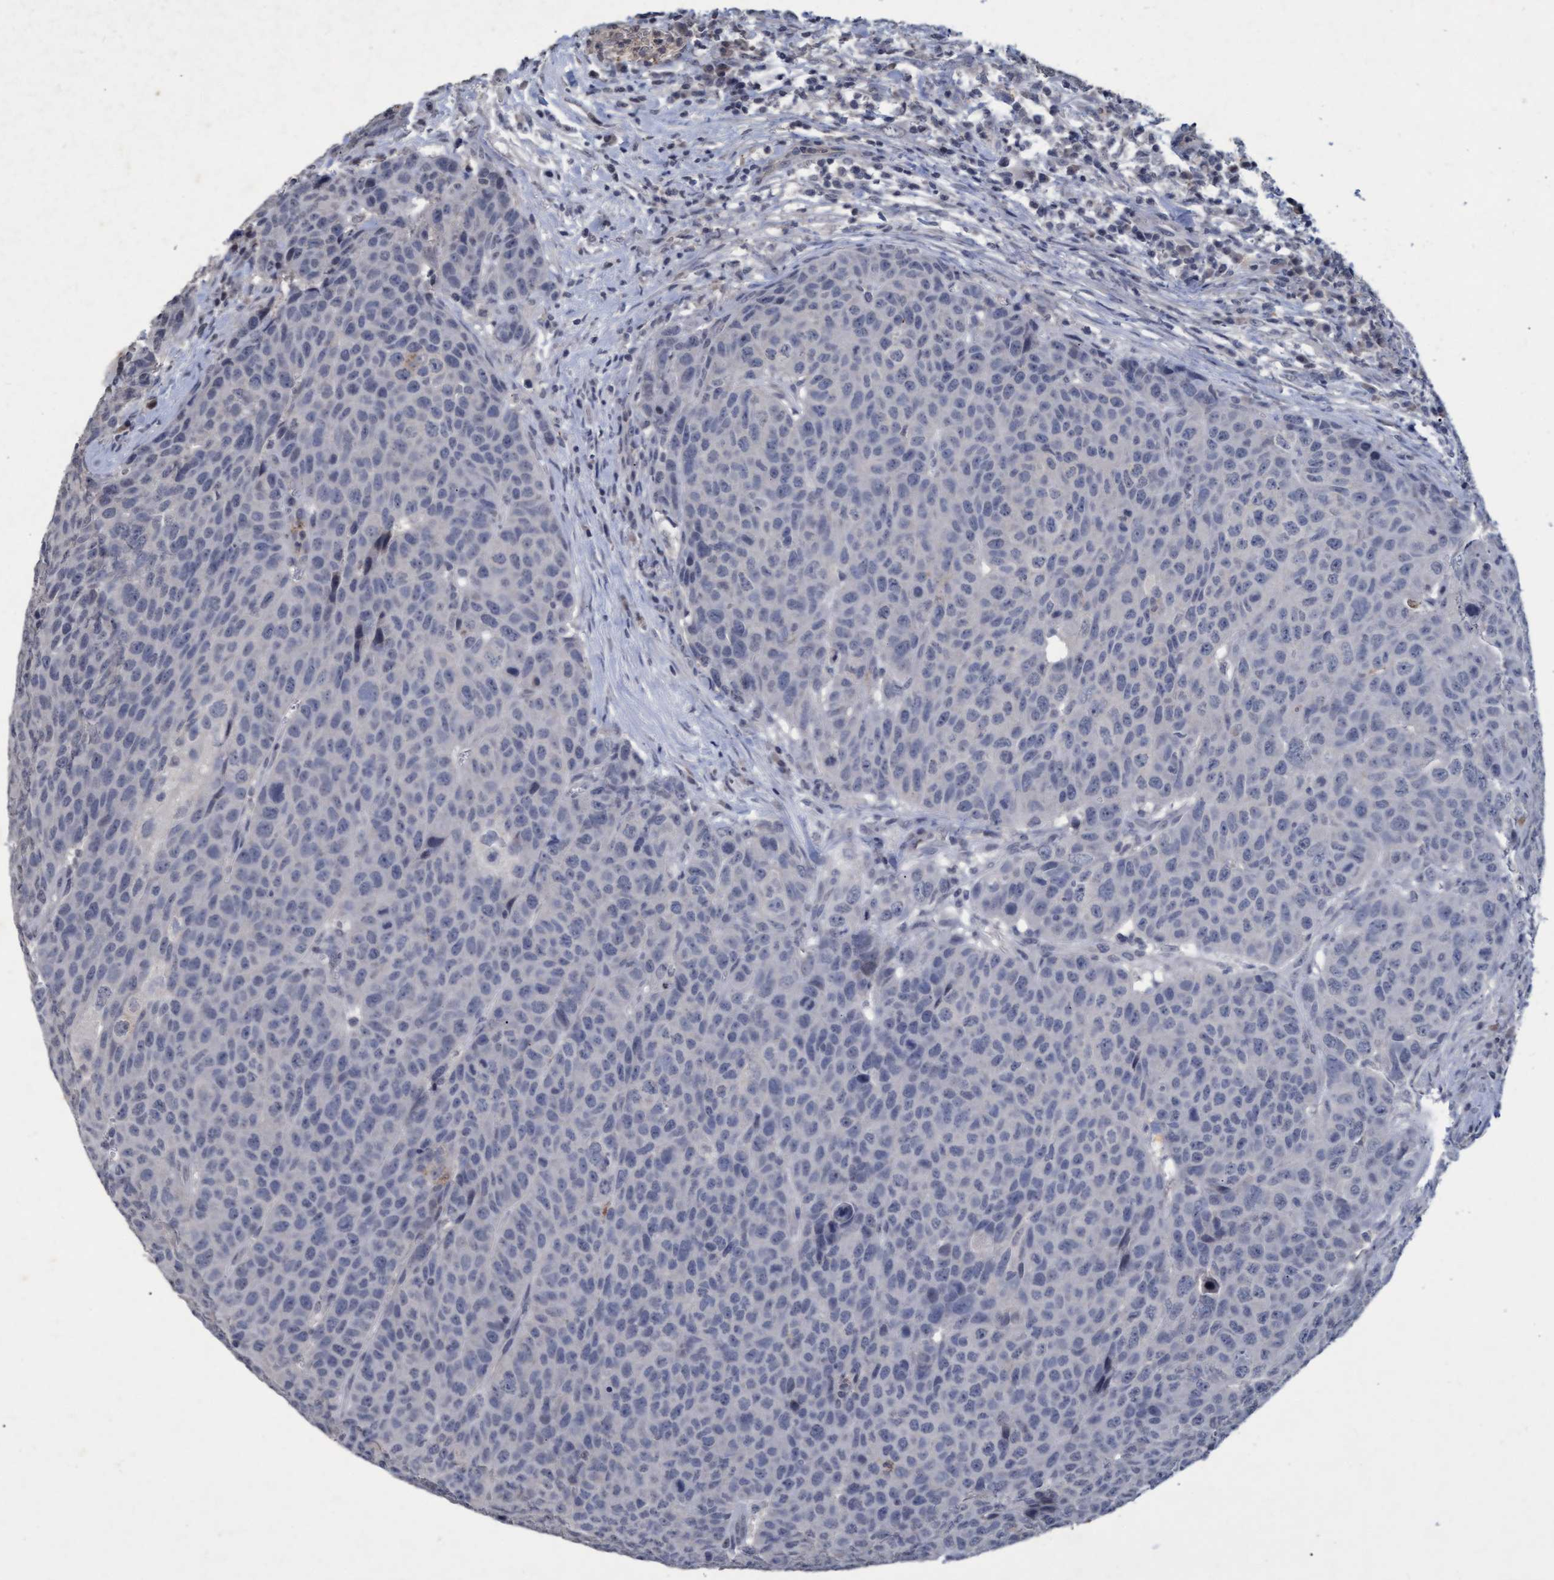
{"staining": {"intensity": "negative", "quantity": "none", "location": "none"}, "tissue": "head and neck cancer", "cell_type": "Tumor cells", "image_type": "cancer", "snomed": [{"axis": "morphology", "description": "Squamous cell carcinoma, NOS"}, {"axis": "topography", "description": "Head-Neck"}], "caption": "Tumor cells show no significant protein staining in squamous cell carcinoma (head and neck).", "gene": "GALC", "patient": {"sex": "male", "age": 66}}